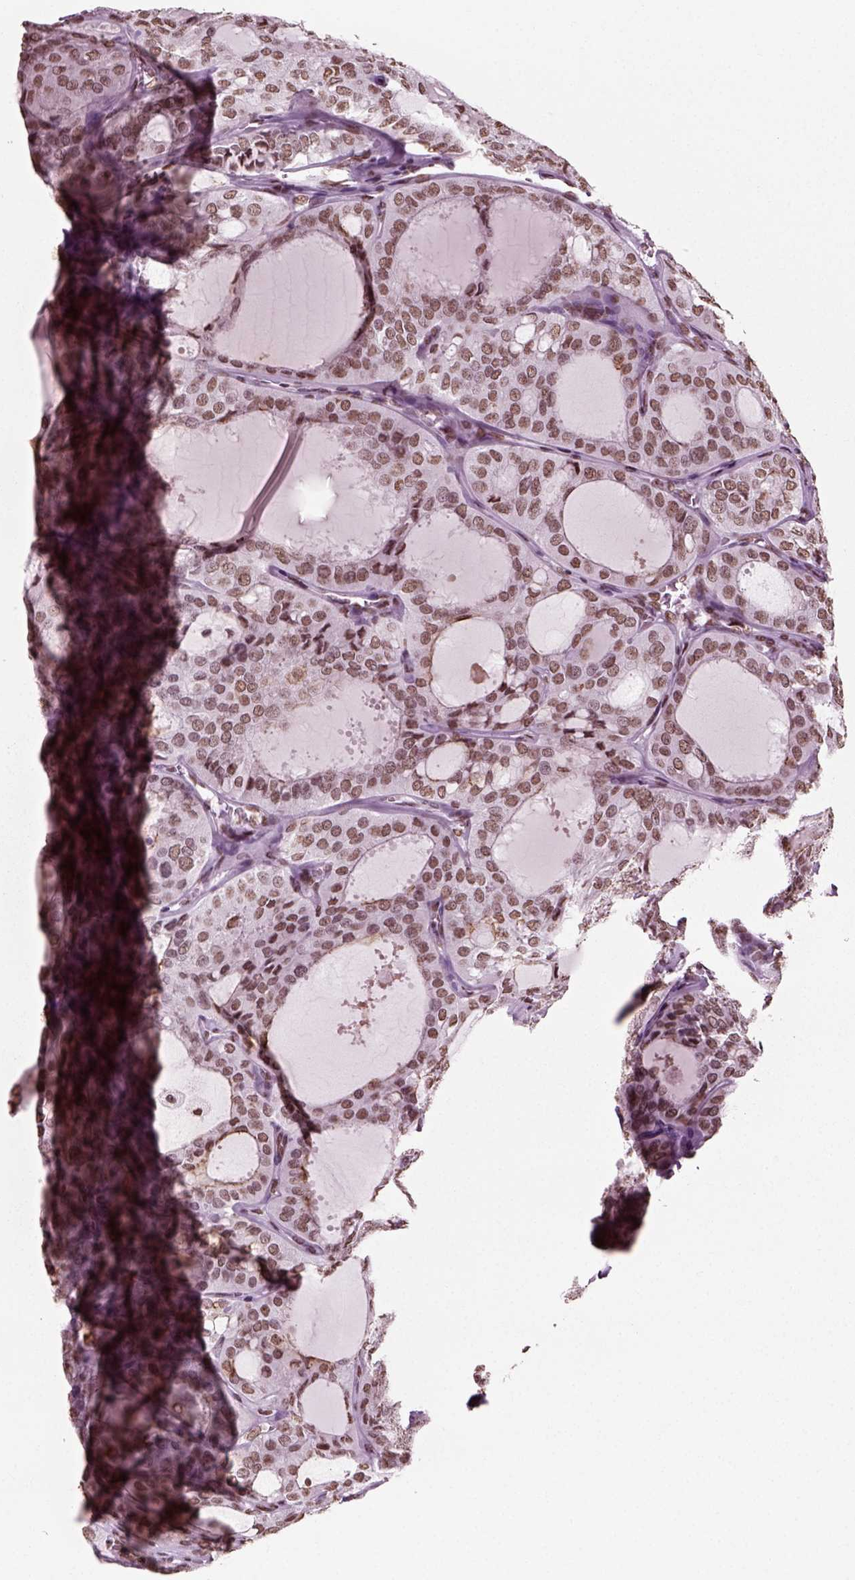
{"staining": {"intensity": "weak", "quantity": ">75%", "location": "nuclear"}, "tissue": "thyroid cancer", "cell_type": "Tumor cells", "image_type": "cancer", "snomed": [{"axis": "morphology", "description": "Follicular adenoma carcinoma, NOS"}, {"axis": "topography", "description": "Thyroid gland"}], "caption": "Immunohistochemistry micrograph of neoplastic tissue: human thyroid cancer (follicular adenoma carcinoma) stained using immunohistochemistry (IHC) reveals low levels of weak protein expression localized specifically in the nuclear of tumor cells, appearing as a nuclear brown color.", "gene": "POLR1H", "patient": {"sex": "male", "age": 75}}